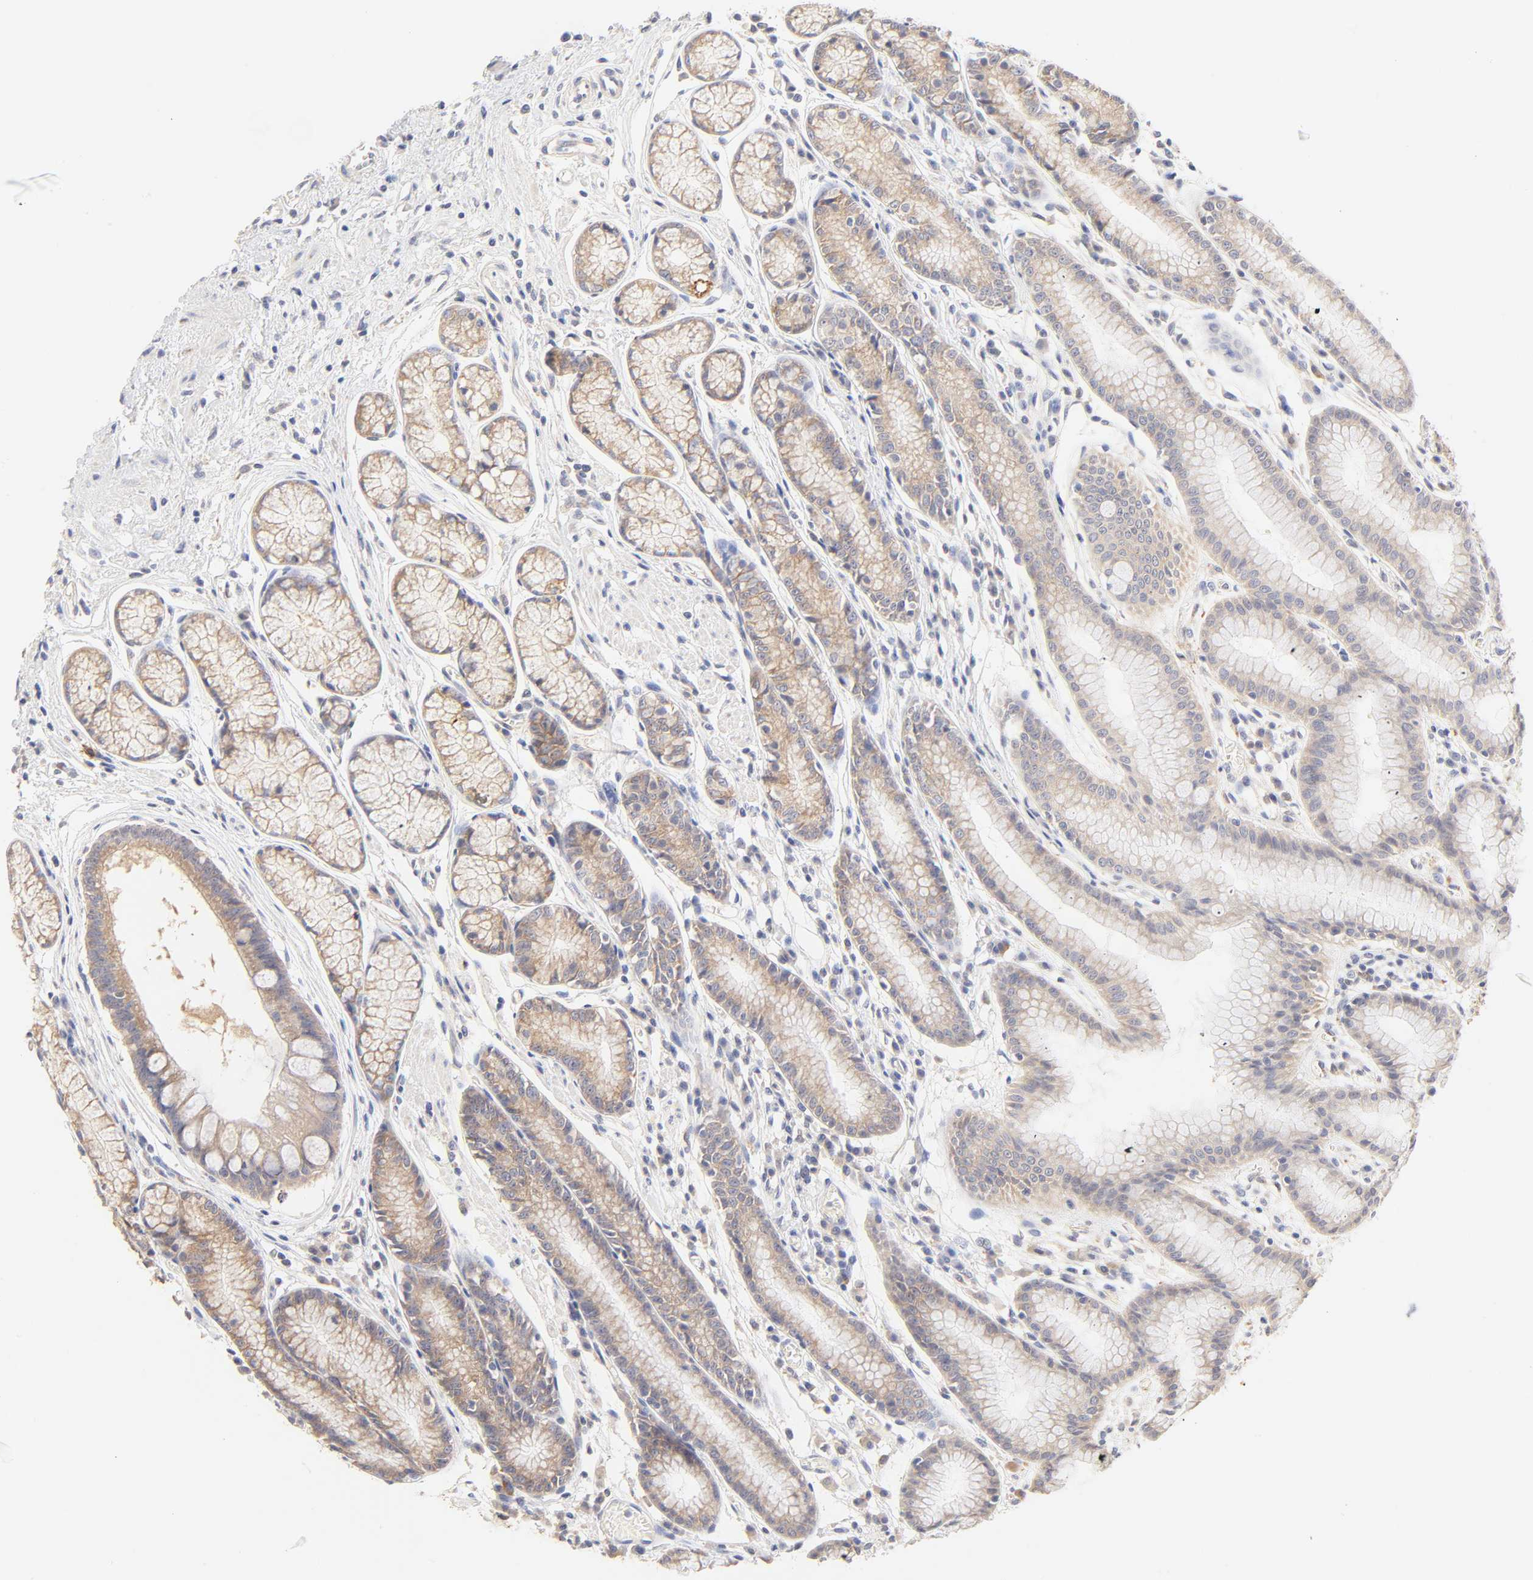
{"staining": {"intensity": "weak", "quantity": ">75%", "location": "cytoplasmic/membranous"}, "tissue": "stomach", "cell_type": "Glandular cells", "image_type": "normal", "snomed": [{"axis": "morphology", "description": "Normal tissue, NOS"}, {"axis": "morphology", "description": "Inflammation, NOS"}, {"axis": "topography", "description": "Stomach, lower"}], "caption": "Immunohistochemical staining of unremarkable stomach exhibits >75% levels of weak cytoplasmic/membranous protein staining in about >75% of glandular cells. (Stains: DAB (3,3'-diaminobenzidine) in brown, nuclei in blue, Microscopy: brightfield microscopy at high magnification).", "gene": "MTERF2", "patient": {"sex": "male", "age": 59}}